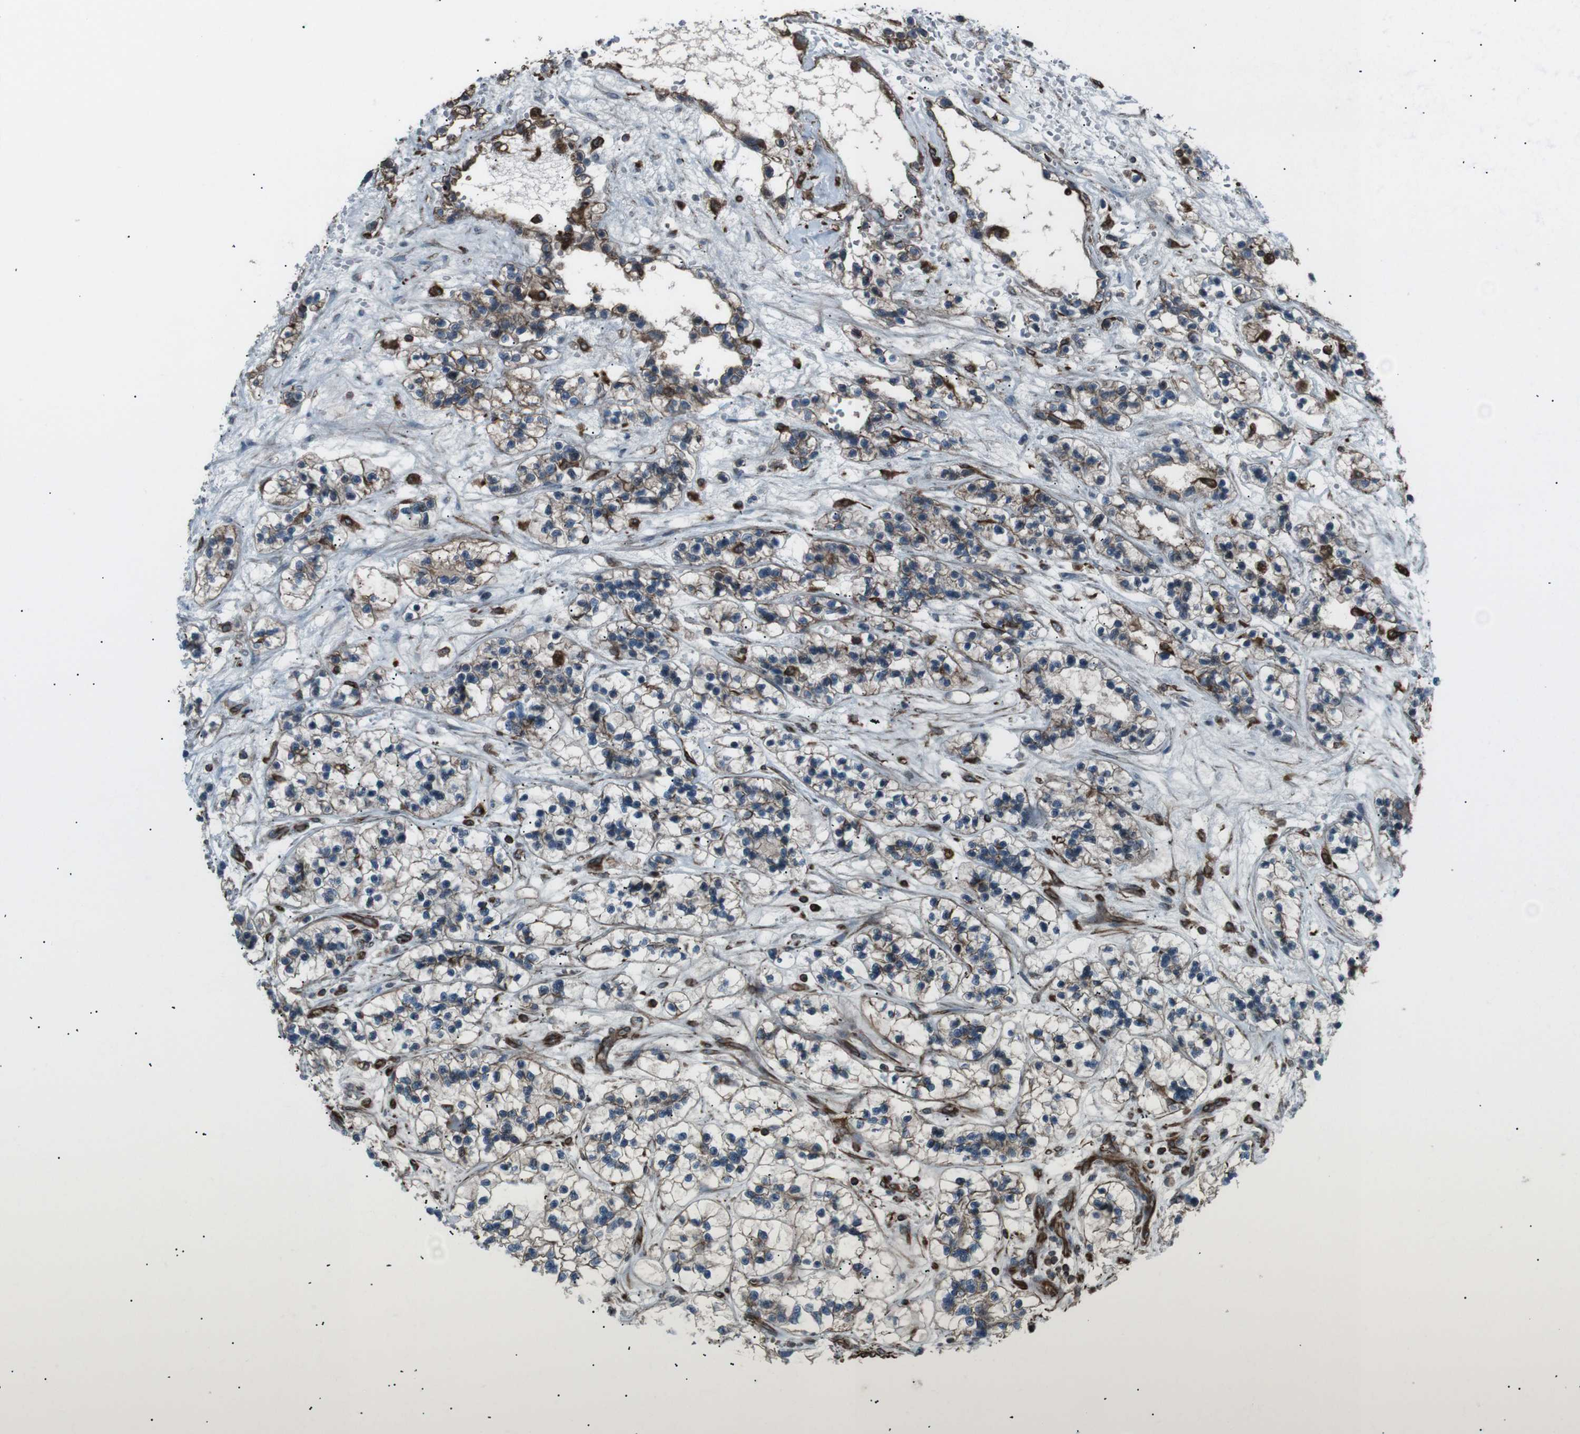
{"staining": {"intensity": "moderate", "quantity": "25%-75%", "location": "cytoplasmic/membranous"}, "tissue": "renal cancer", "cell_type": "Tumor cells", "image_type": "cancer", "snomed": [{"axis": "morphology", "description": "Adenocarcinoma, NOS"}, {"axis": "topography", "description": "Kidney"}], "caption": "IHC of human renal adenocarcinoma displays medium levels of moderate cytoplasmic/membranous positivity in about 25%-75% of tumor cells. The staining is performed using DAB (3,3'-diaminobenzidine) brown chromogen to label protein expression. The nuclei are counter-stained blue using hematoxylin.", "gene": "TMEM141", "patient": {"sex": "female", "age": 57}}